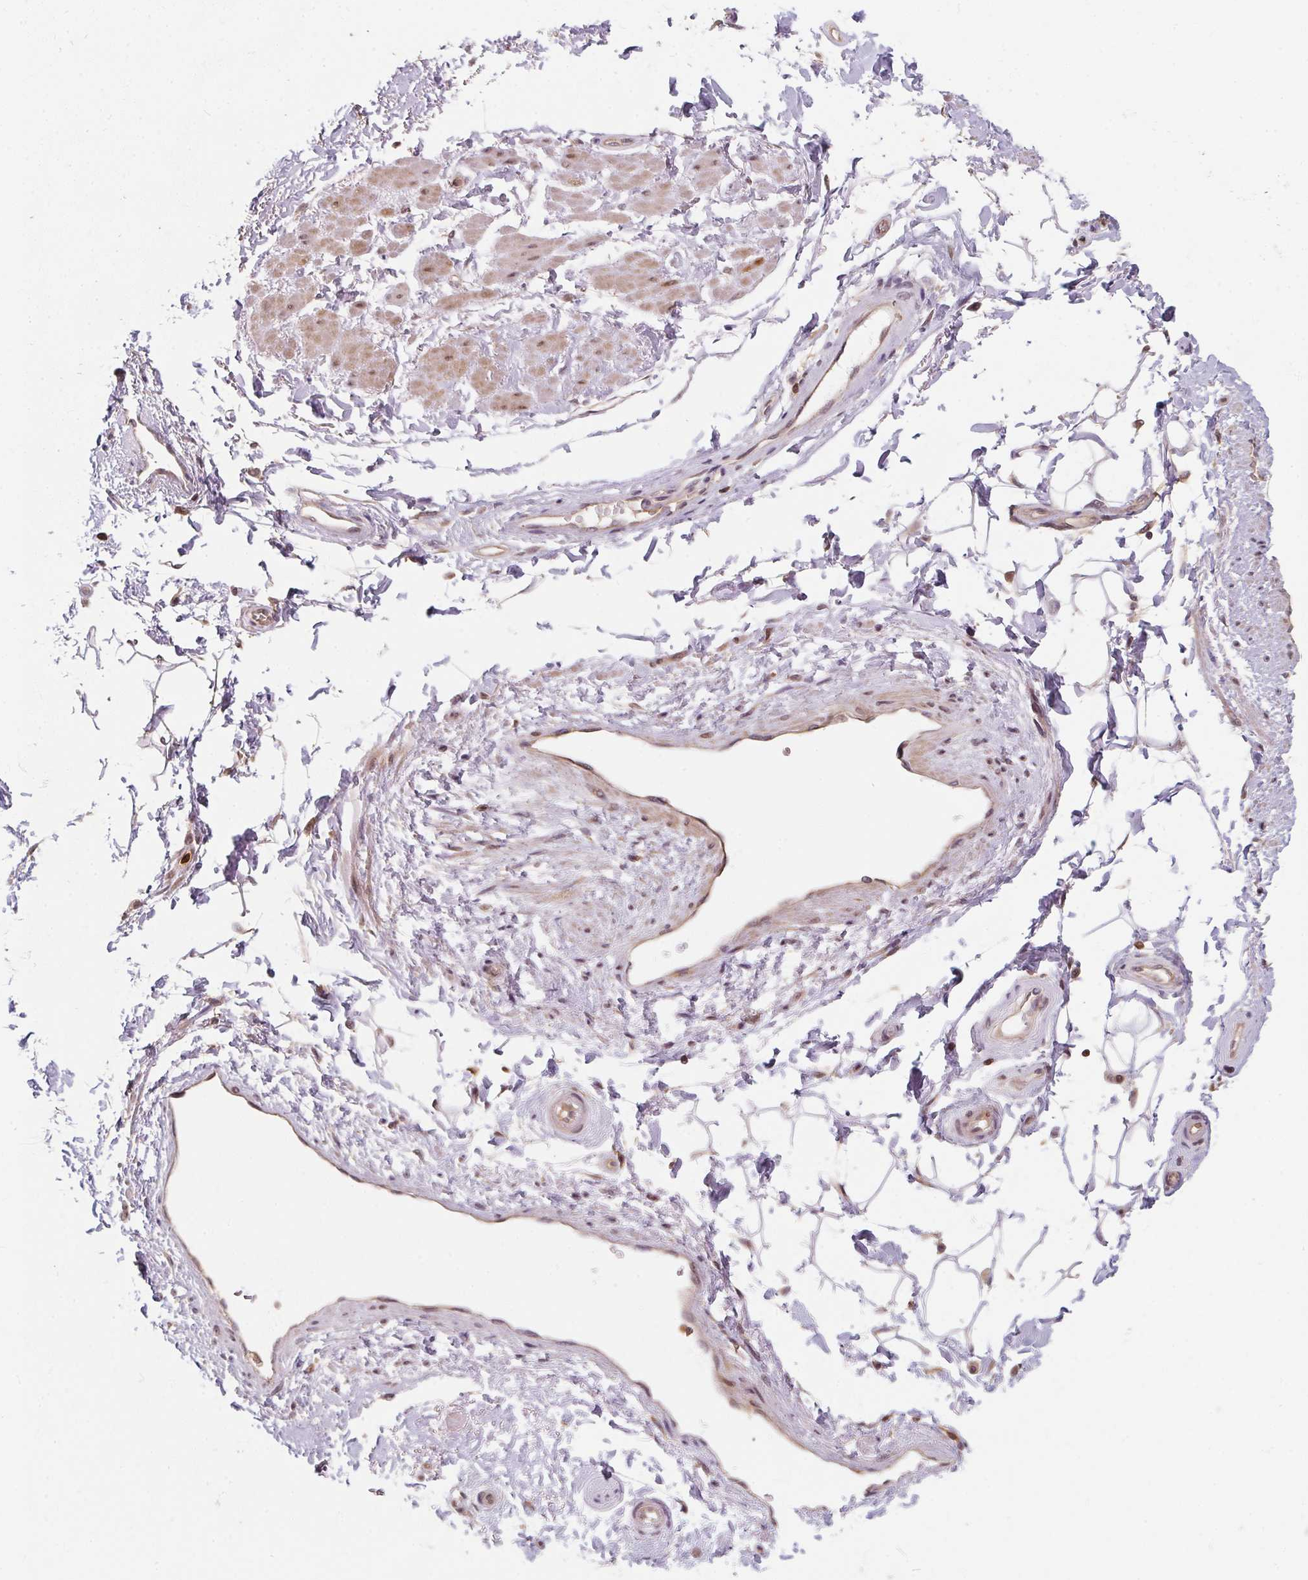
{"staining": {"intensity": "negative", "quantity": "none", "location": "none"}, "tissue": "adipose tissue", "cell_type": "Adipocytes", "image_type": "normal", "snomed": [{"axis": "morphology", "description": "Normal tissue, NOS"}, {"axis": "topography", "description": "Anal"}, {"axis": "topography", "description": "Peripheral nerve tissue"}], "caption": "A histopathology image of adipose tissue stained for a protein demonstrates no brown staining in adipocytes.", "gene": "ANKRD13A", "patient": {"sex": "male", "age": 51}}